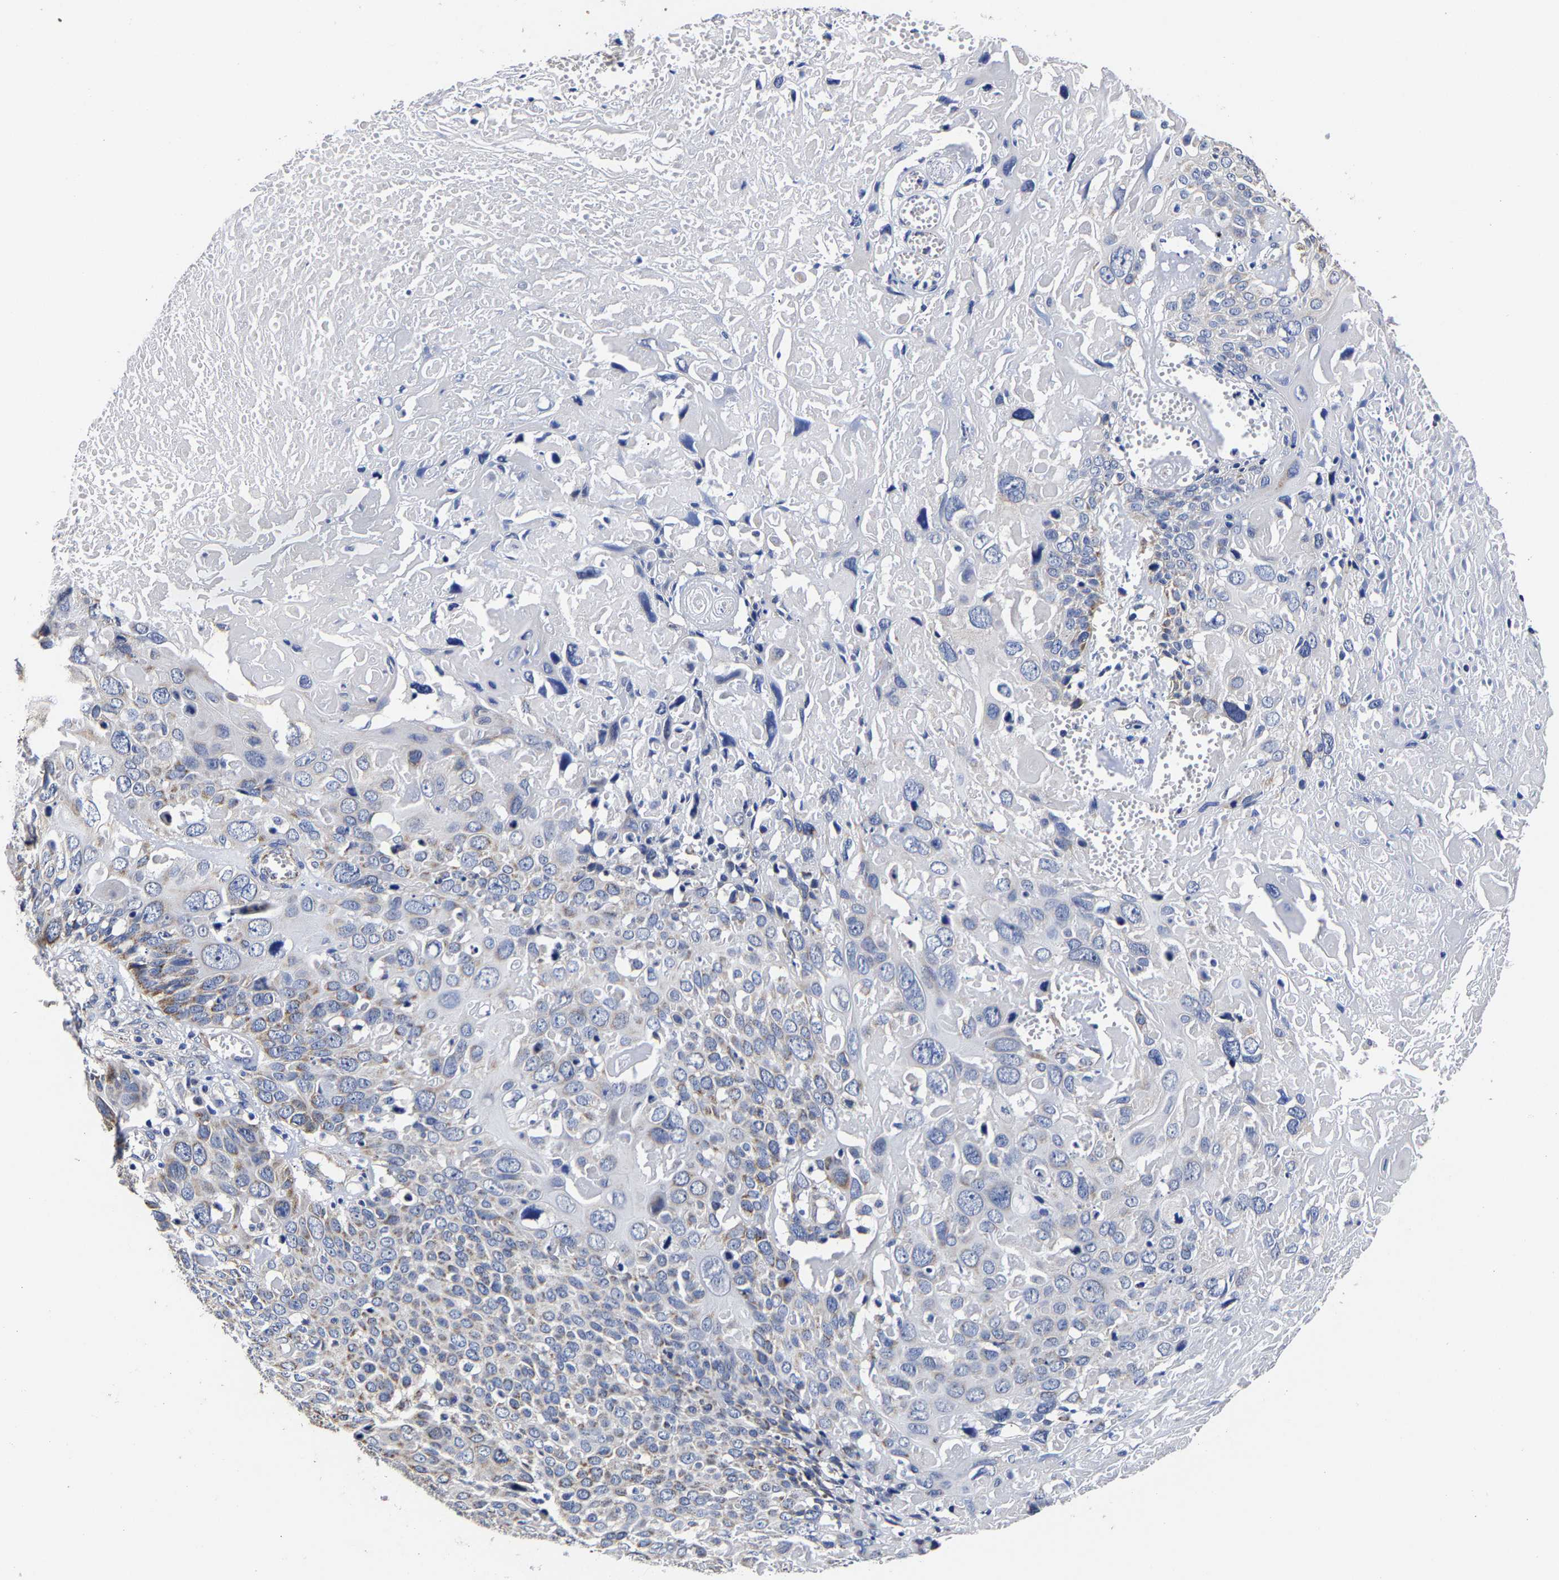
{"staining": {"intensity": "moderate", "quantity": "<25%", "location": "cytoplasmic/membranous"}, "tissue": "cervical cancer", "cell_type": "Tumor cells", "image_type": "cancer", "snomed": [{"axis": "morphology", "description": "Squamous cell carcinoma, NOS"}, {"axis": "topography", "description": "Cervix"}], "caption": "Moderate cytoplasmic/membranous protein positivity is present in approximately <25% of tumor cells in cervical squamous cell carcinoma.", "gene": "AASS", "patient": {"sex": "female", "age": 74}}